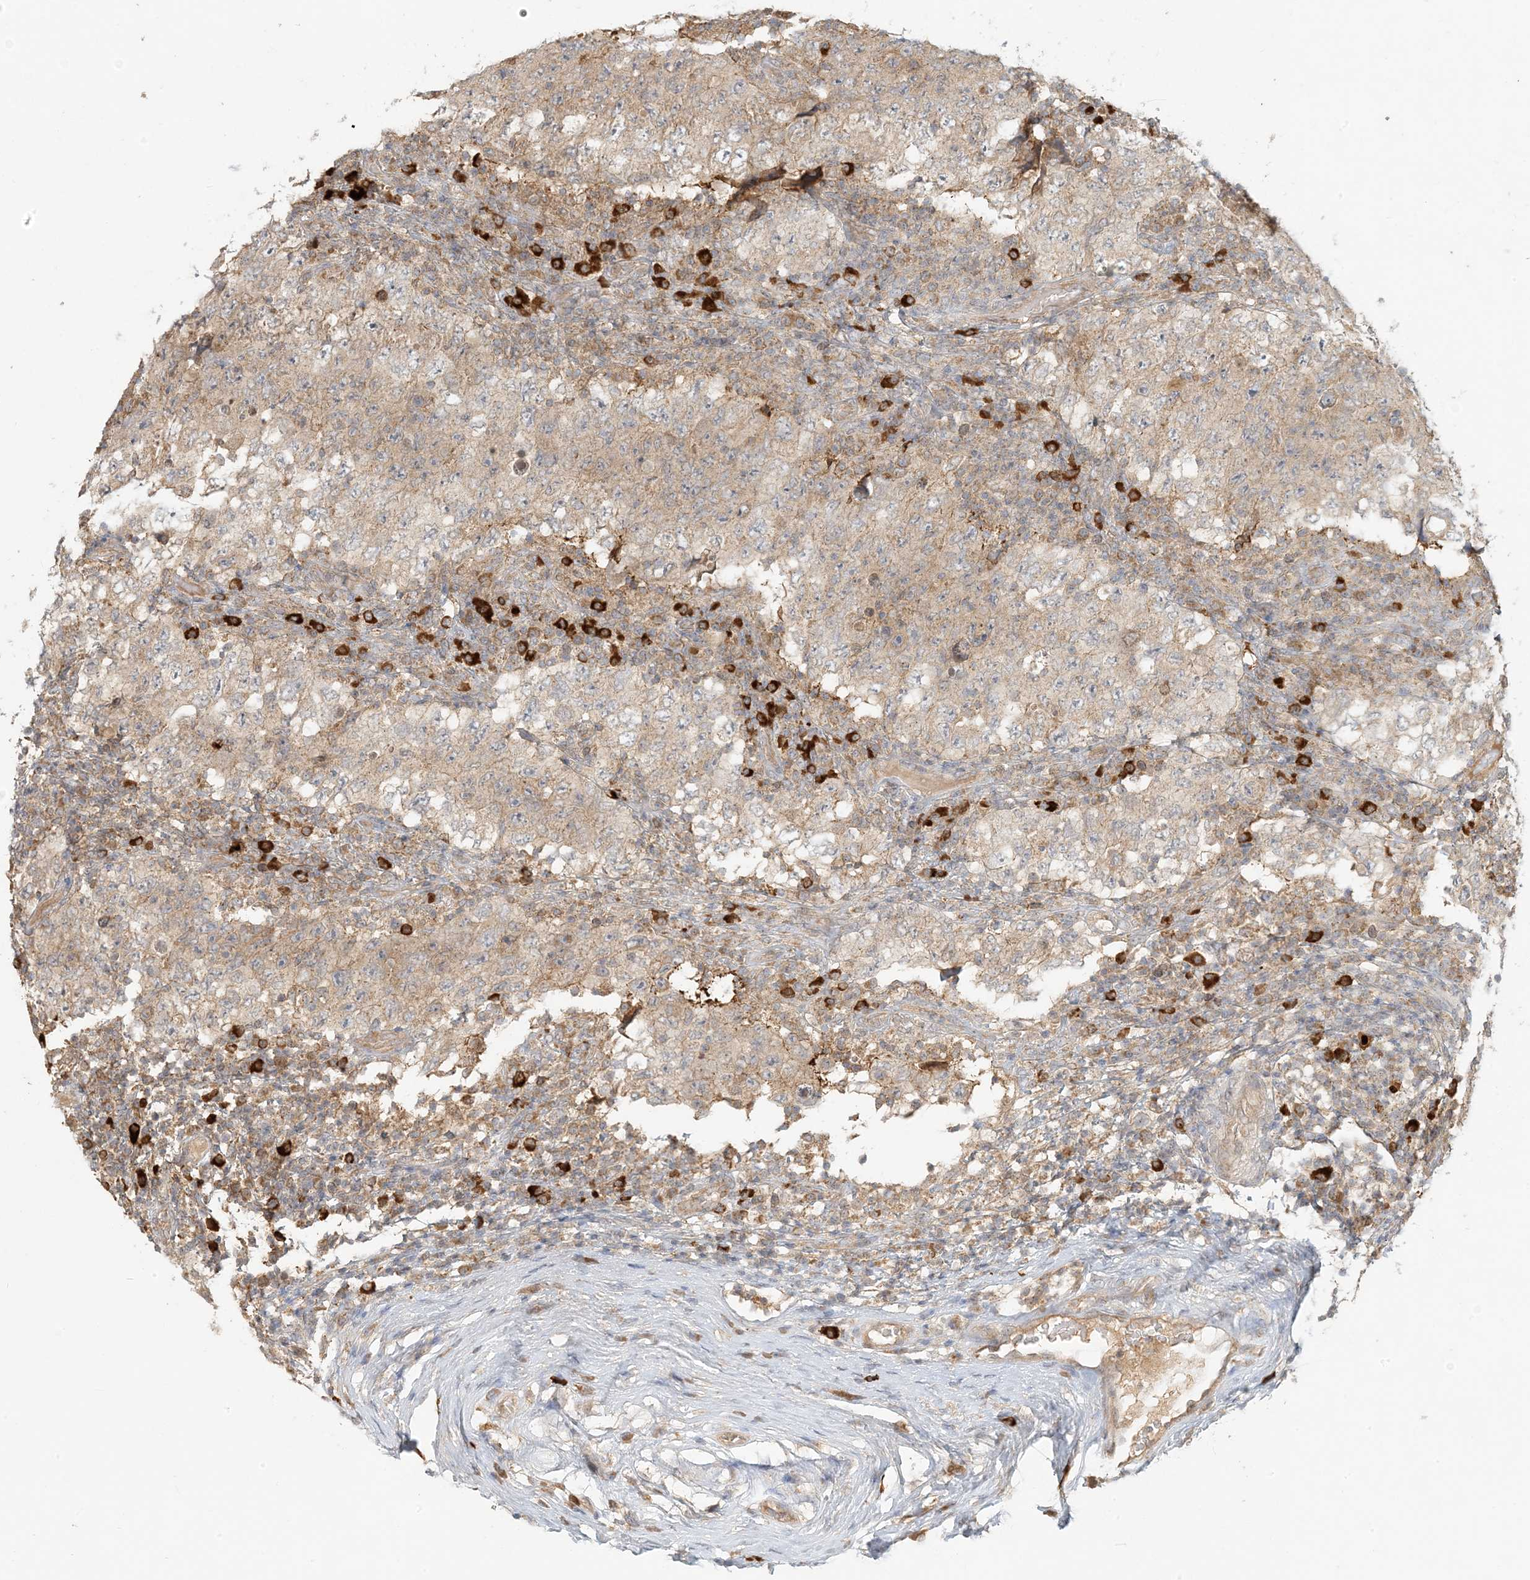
{"staining": {"intensity": "moderate", "quantity": "25%-75%", "location": "cytoplasmic/membranous"}, "tissue": "testis cancer", "cell_type": "Tumor cells", "image_type": "cancer", "snomed": [{"axis": "morphology", "description": "Carcinoma, Embryonal, NOS"}, {"axis": "topography", "description": "Testis"}], "caption": "Protein positivity by IHC reveals moderate cytoplasmic/membranous staining in about 25%-75% of tumor cells in testis embryonal carcinoma. Nuclei are stained in blue.", "gene": "MCOLN1", "patient": {"sex": "male", "age": 26}}